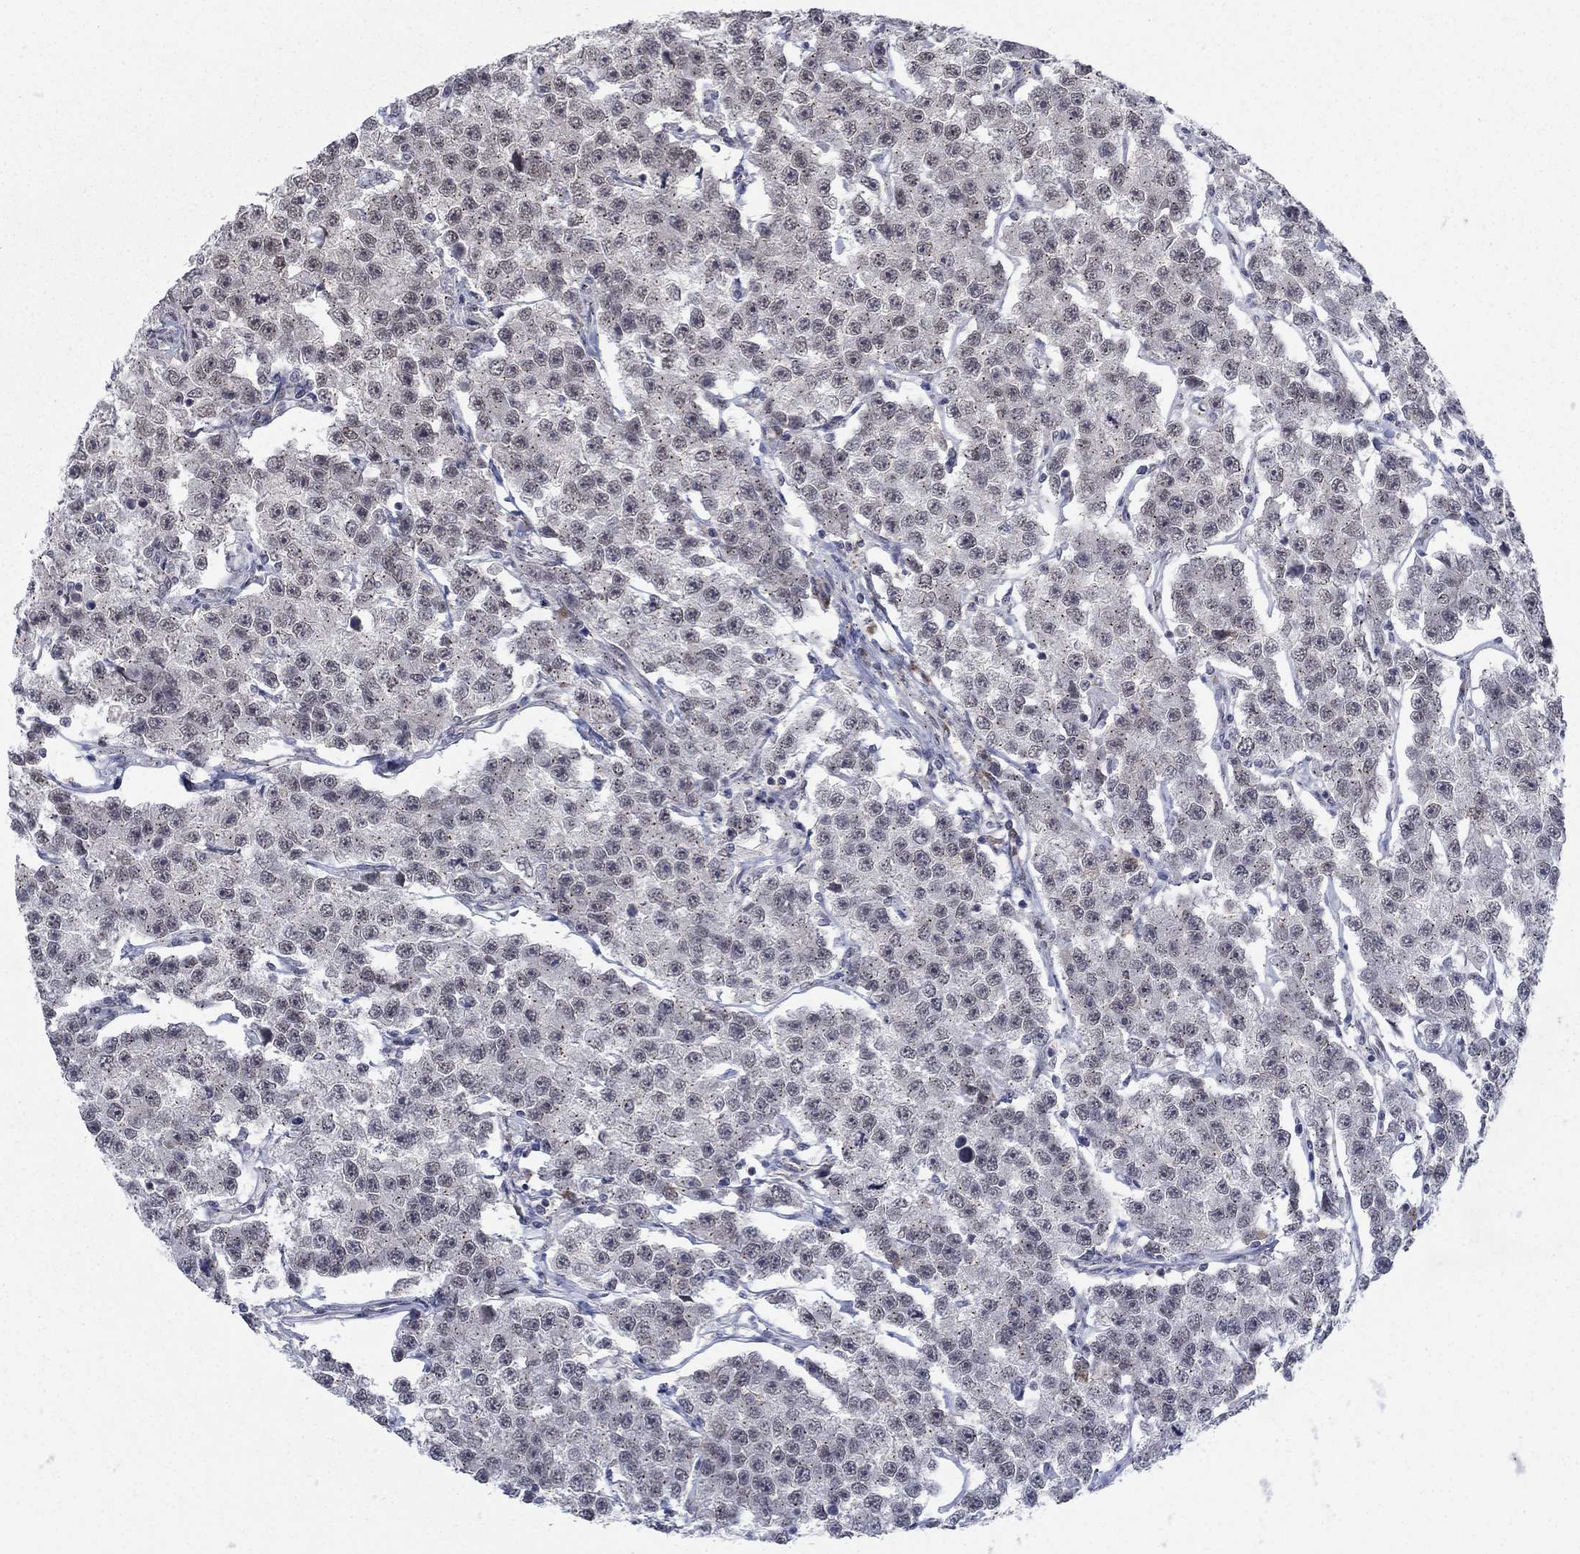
{"staining": {"intensity": "moderate", "quantity": "25%-75%", "location": "cytoplasmic/membranous"}, "tissue": "testis cancer", "cell_type": "Tumor cells", "image_type": "cancer", "snomed": [{"axis": "morphology", "description": "Seminoma, NOS"}, {"axis": "topography", "description": "Testis"}], "caption": "Human testis cancer stained for a protein (brown) exhibits moderate cytoplasmic/membranous positive expression in approximately 25%-75% of tumor cells.", "gene": "SH3RF1", "patient": {"sex": "male", "age": 59}}